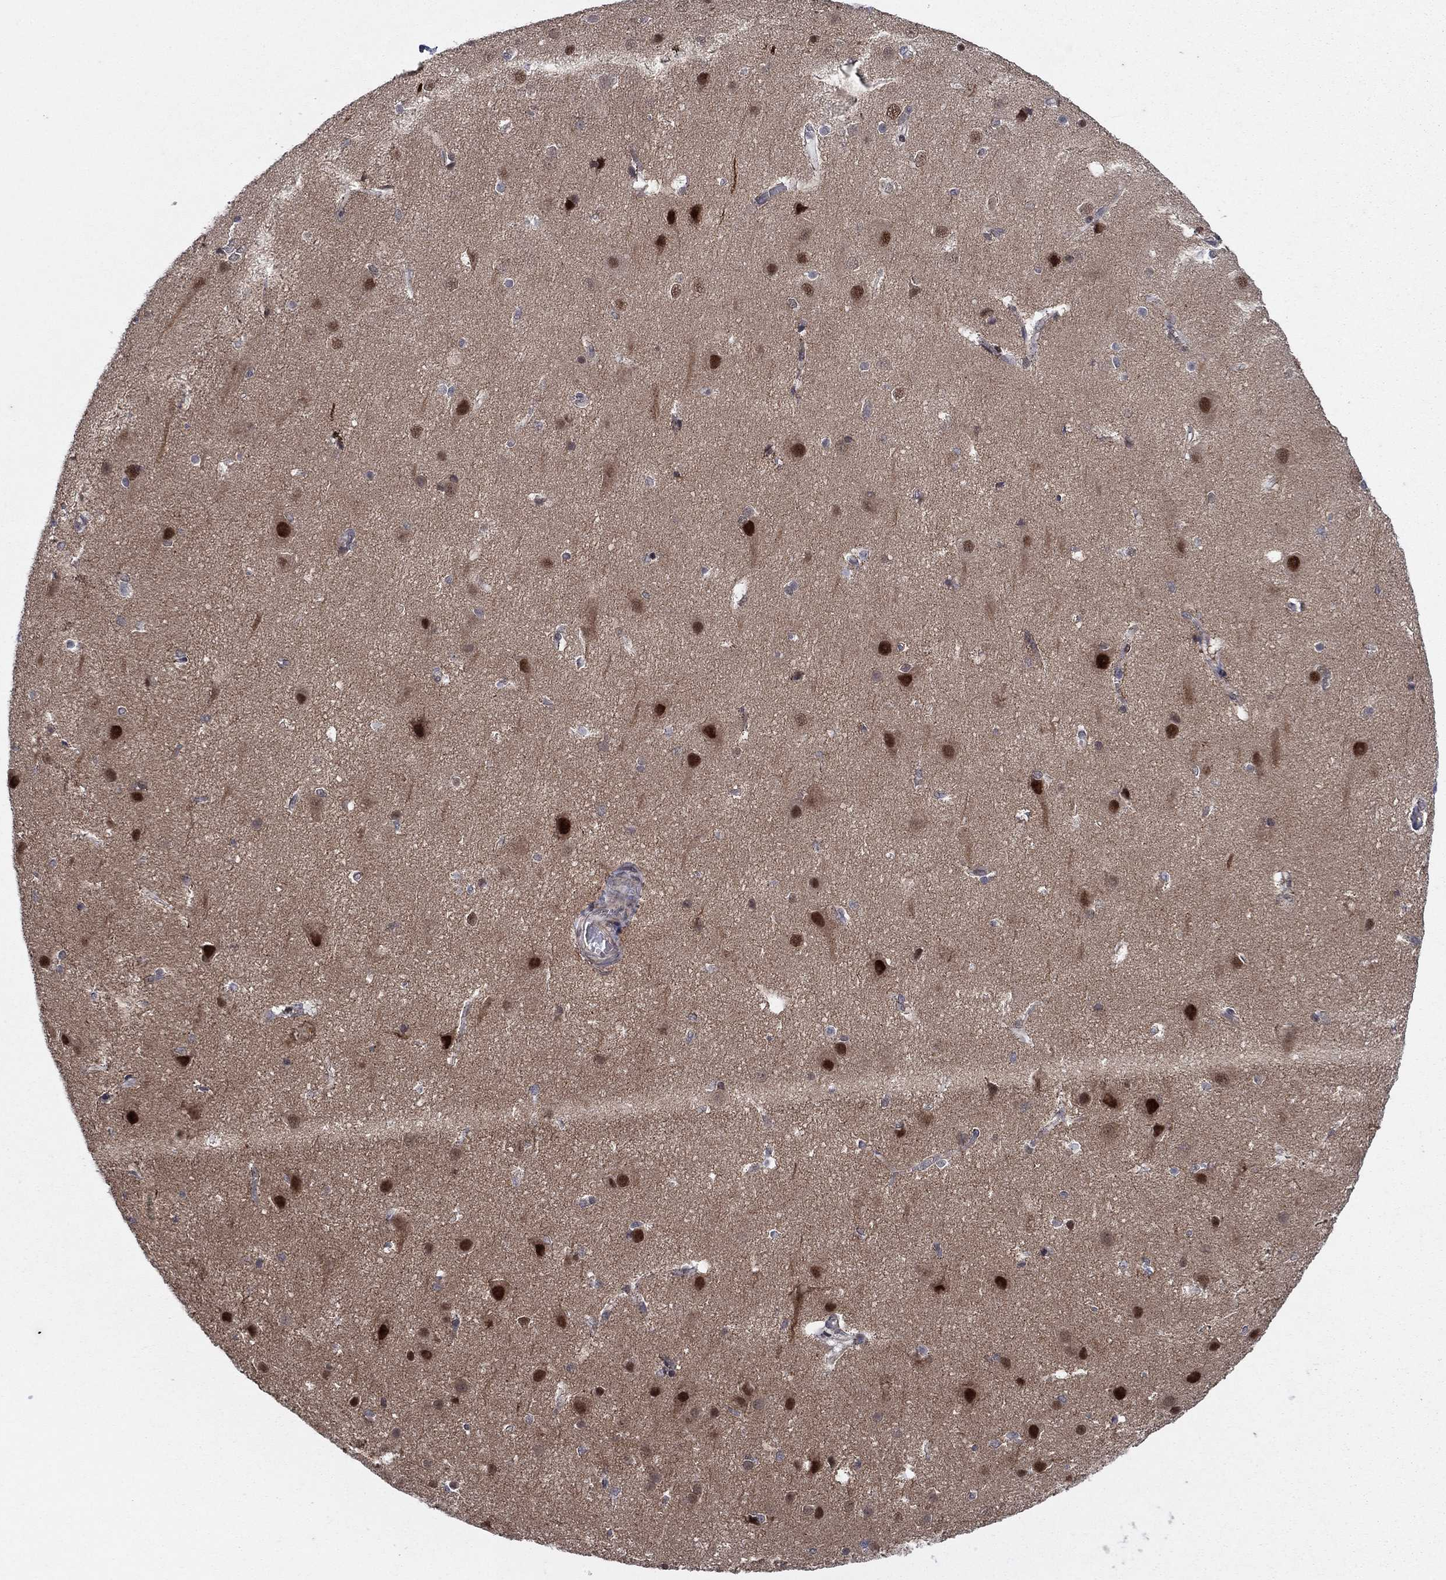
{"staining": {"intensity": "negative", "quantity": "none", "location": "none"}, "tissue": "cerebral cortex", "cell_type": "Endothelial cells", "image_type": "normal", "snomed": [{"axis": "morphology", "description": "Normal tissue, NOS"}, {"axis": "topography", "description": "Cerebral cortex"}], "caption": "Endothelial cells are negative for protein expression in unremarkable human cerebral cortex. Brightfield microscopy of immunohistochemistry stained with DAB (brown) and hematoxylin (blue), captured at high magnification.", "gene": "PSMC1", "patient": {"sex": "male", "age": 37}}